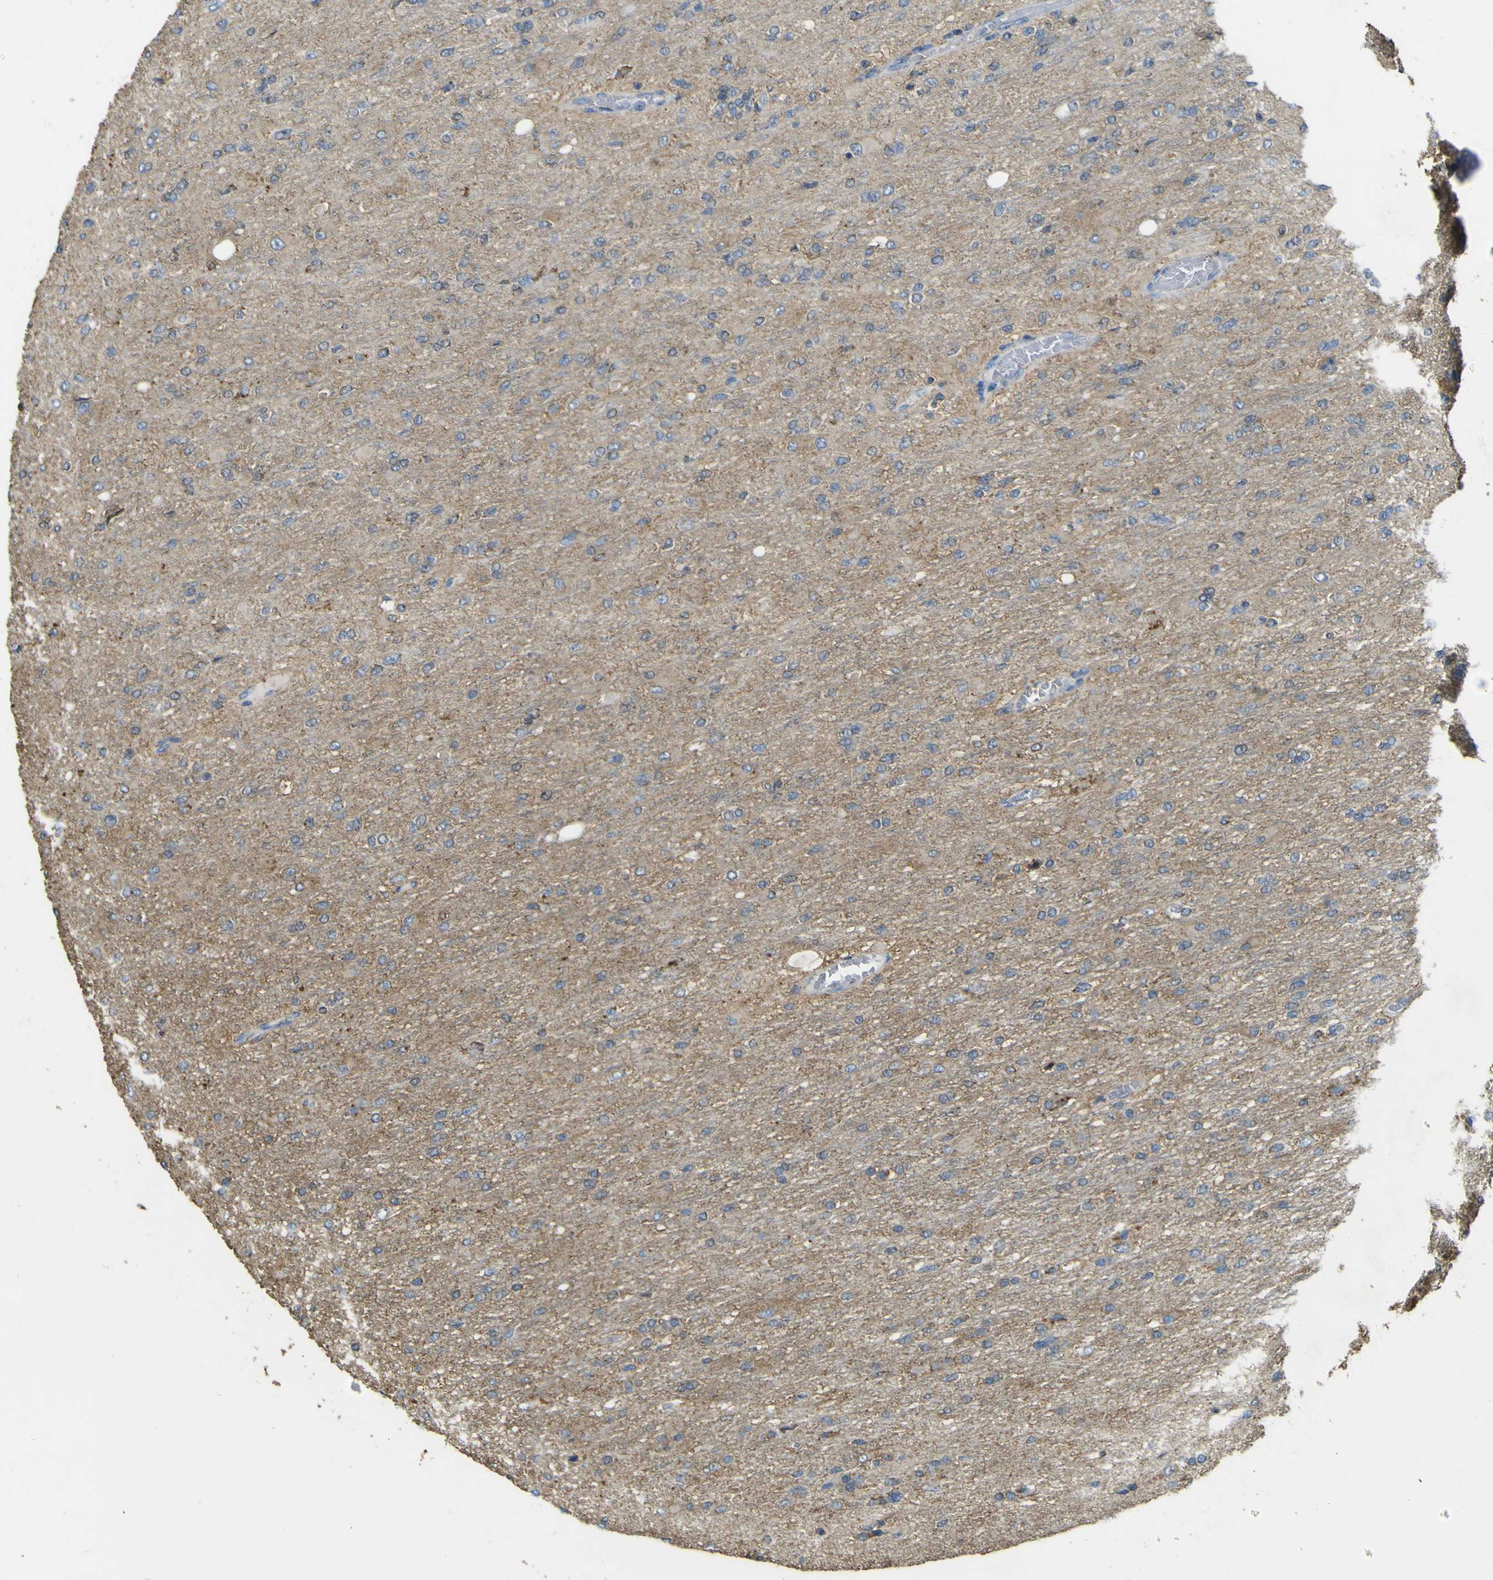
{"staining": {"intensity": "negative", "quantity": "none", "location": "none"}, "tissue": "glioma", "cell_type": "Tumor cells", "image_type": "cancer", "snomed": [{"axis": "morphology", "description": "Glioma, malignant, High grade"}, {"axis": "topography", "description": "Cerebral cortex"}], "caption": "Glioma was stained to show a protein in brown. There is no significant positivity in tumor cells. The staining is performed using DAB brown chromogen with nuclei counter-stained in using hematoxylin.", "gene": "ACSL3", "patient": {"sex": "female", "age": 36}}